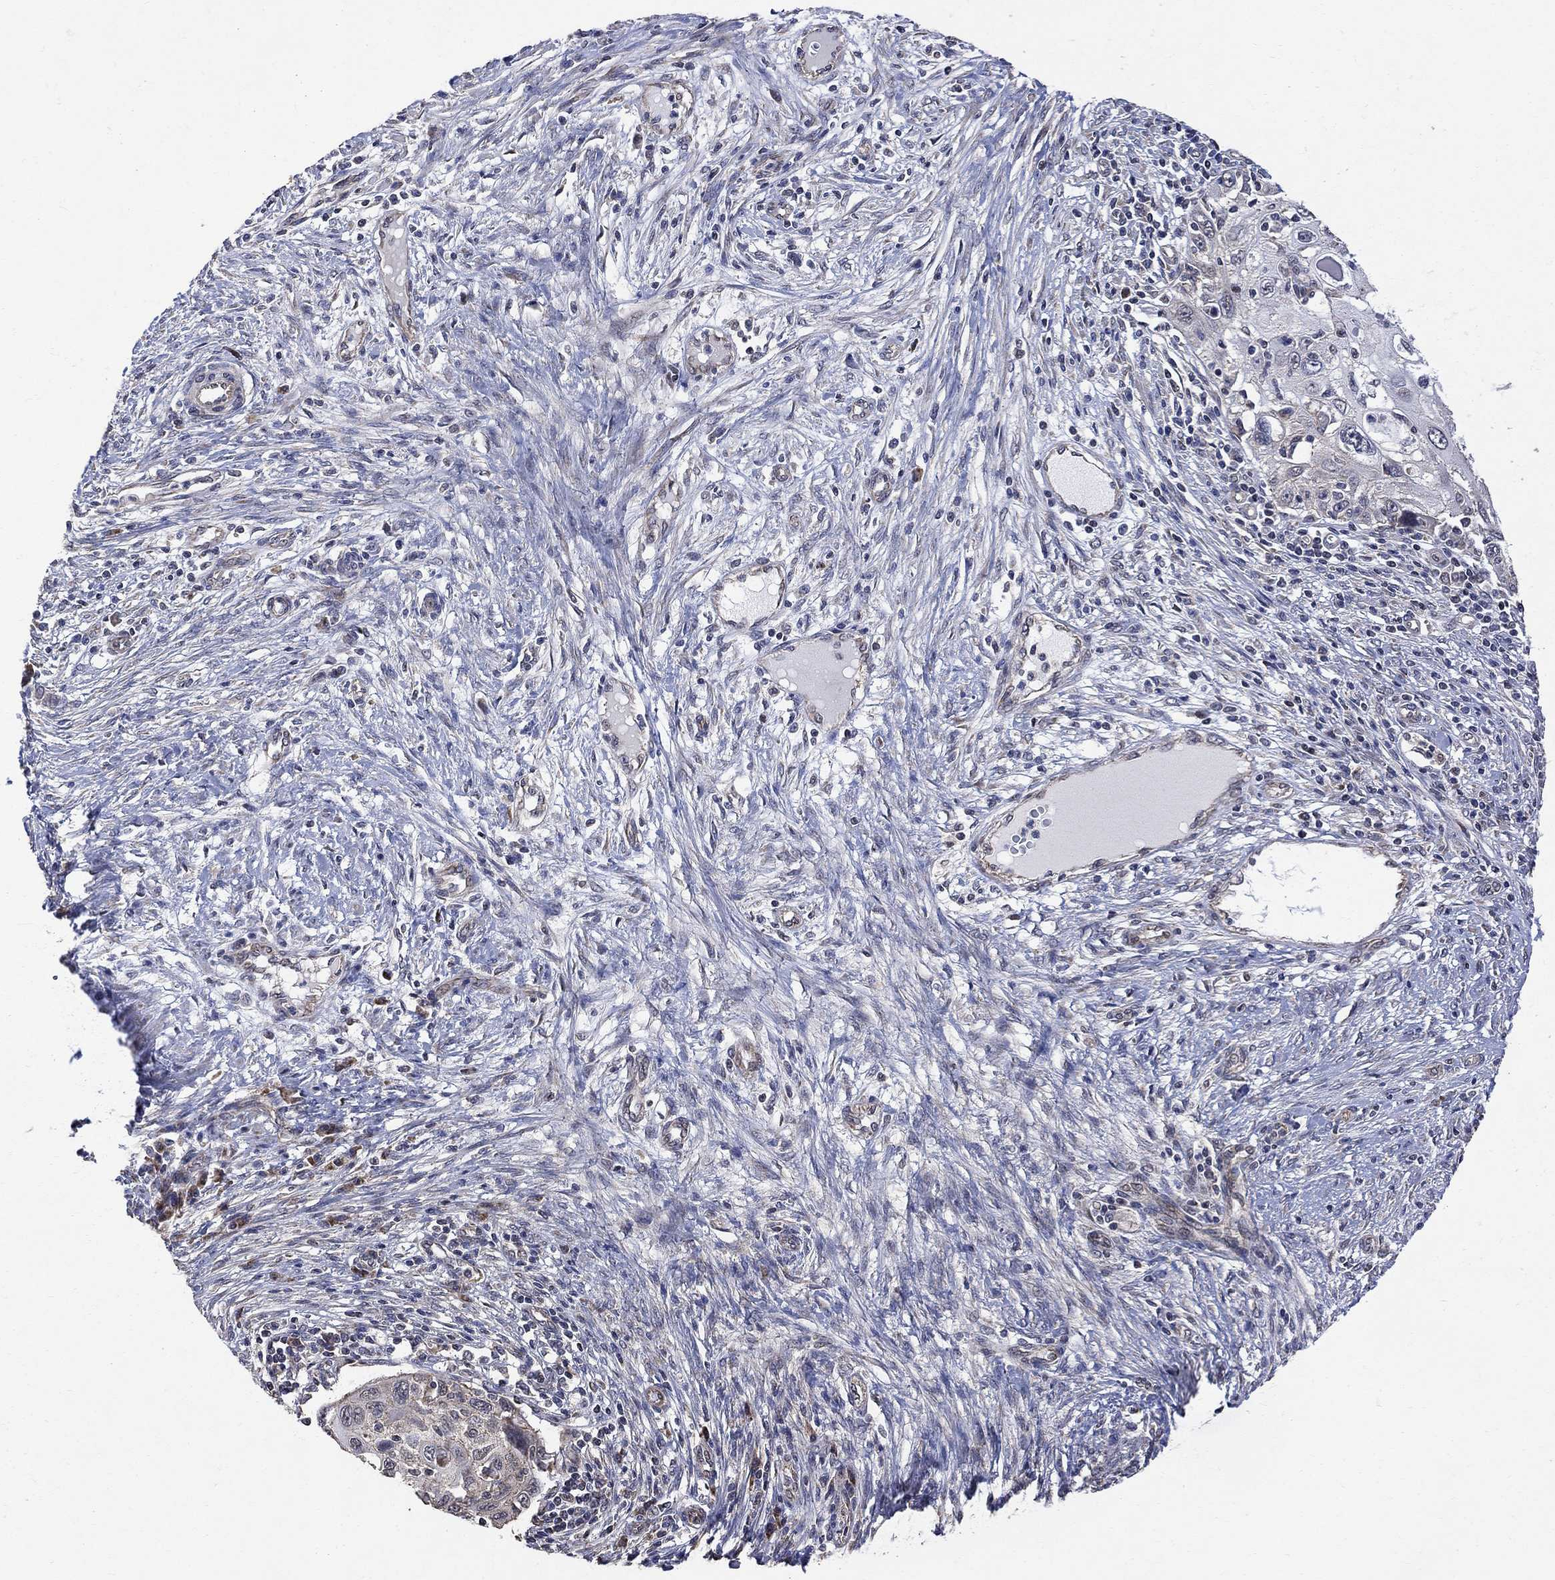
{"staining": {"intensity": "negative", "quantity": "none", "location": "none"}, "tissue": "cervical cancer", "cell_type": "Tumor cells", "image_type": "cancer", "snomed": [{"axis": "morphology", "description": "Squamous cell carcinoma, NOS"}, {"axis": "topography", "description": "Cervix"}], "caption": "Immunohistochemistry (IHC) of cervical cancer (squamous cell carcinoma) shows no expression in tumor cells.", "gene": "ANKRA2", "patient": {"sex": "female", "age": 70}}